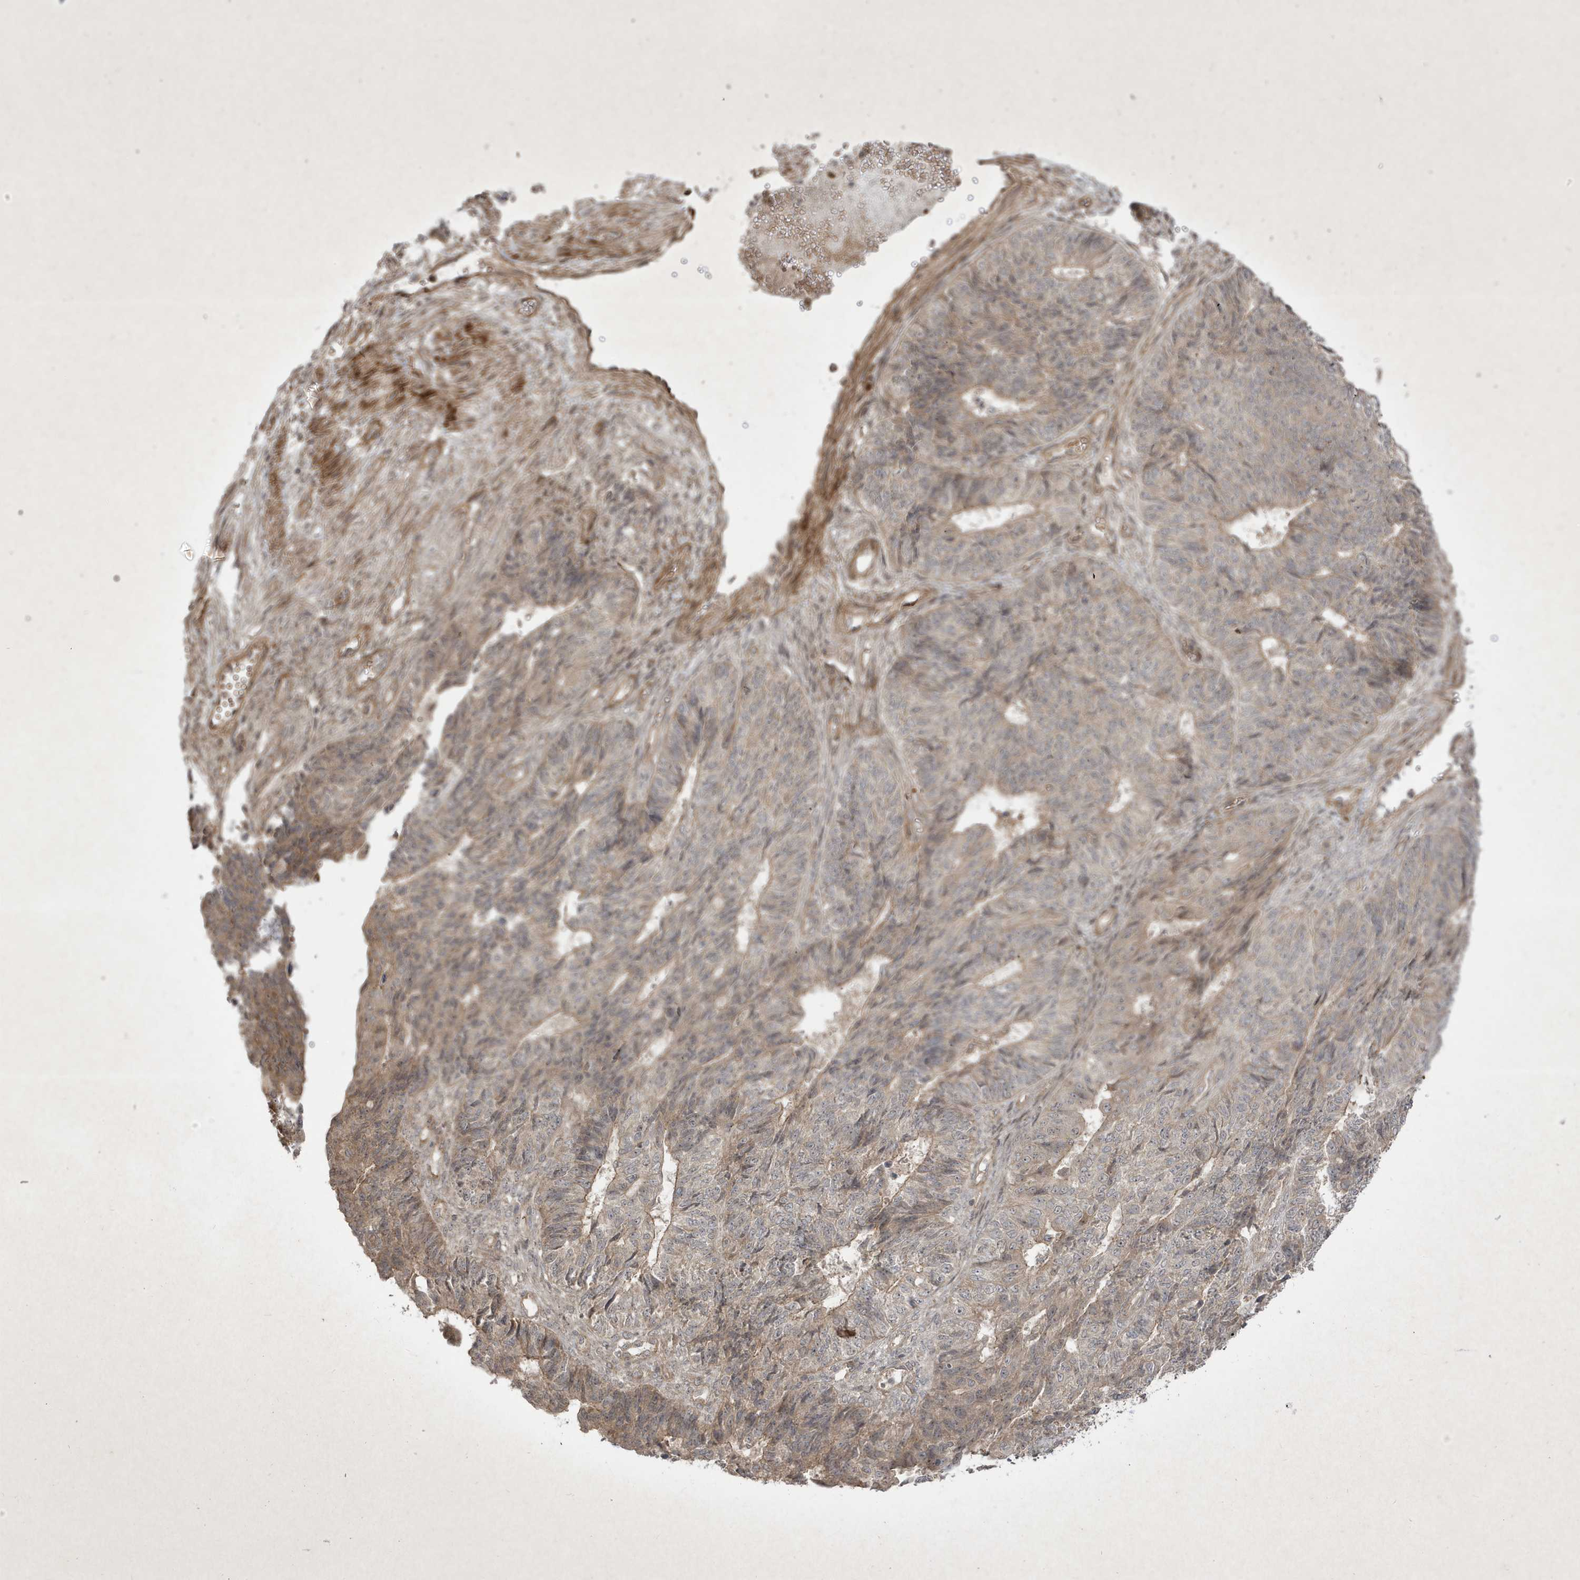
{"staining": {"intensity": "negative", "quantity": "none", "location": "none"}, "tissue": "endometrial cancer", "cell_type": "Tumor cells", "image_type": "cancer", "snomed": [{"axis": "morphology", "description": "Adenocarcinoma, NOS"}, {"axis": "topography", "description": "Endometrium"}], "caption": "The immunohistochemistry histopathology image has no significant positivity in tumor cells of endometrial adenocarcinoma tissue.", "gene": "FAM83C", "patient": {"sex": "female", "age": 32}}